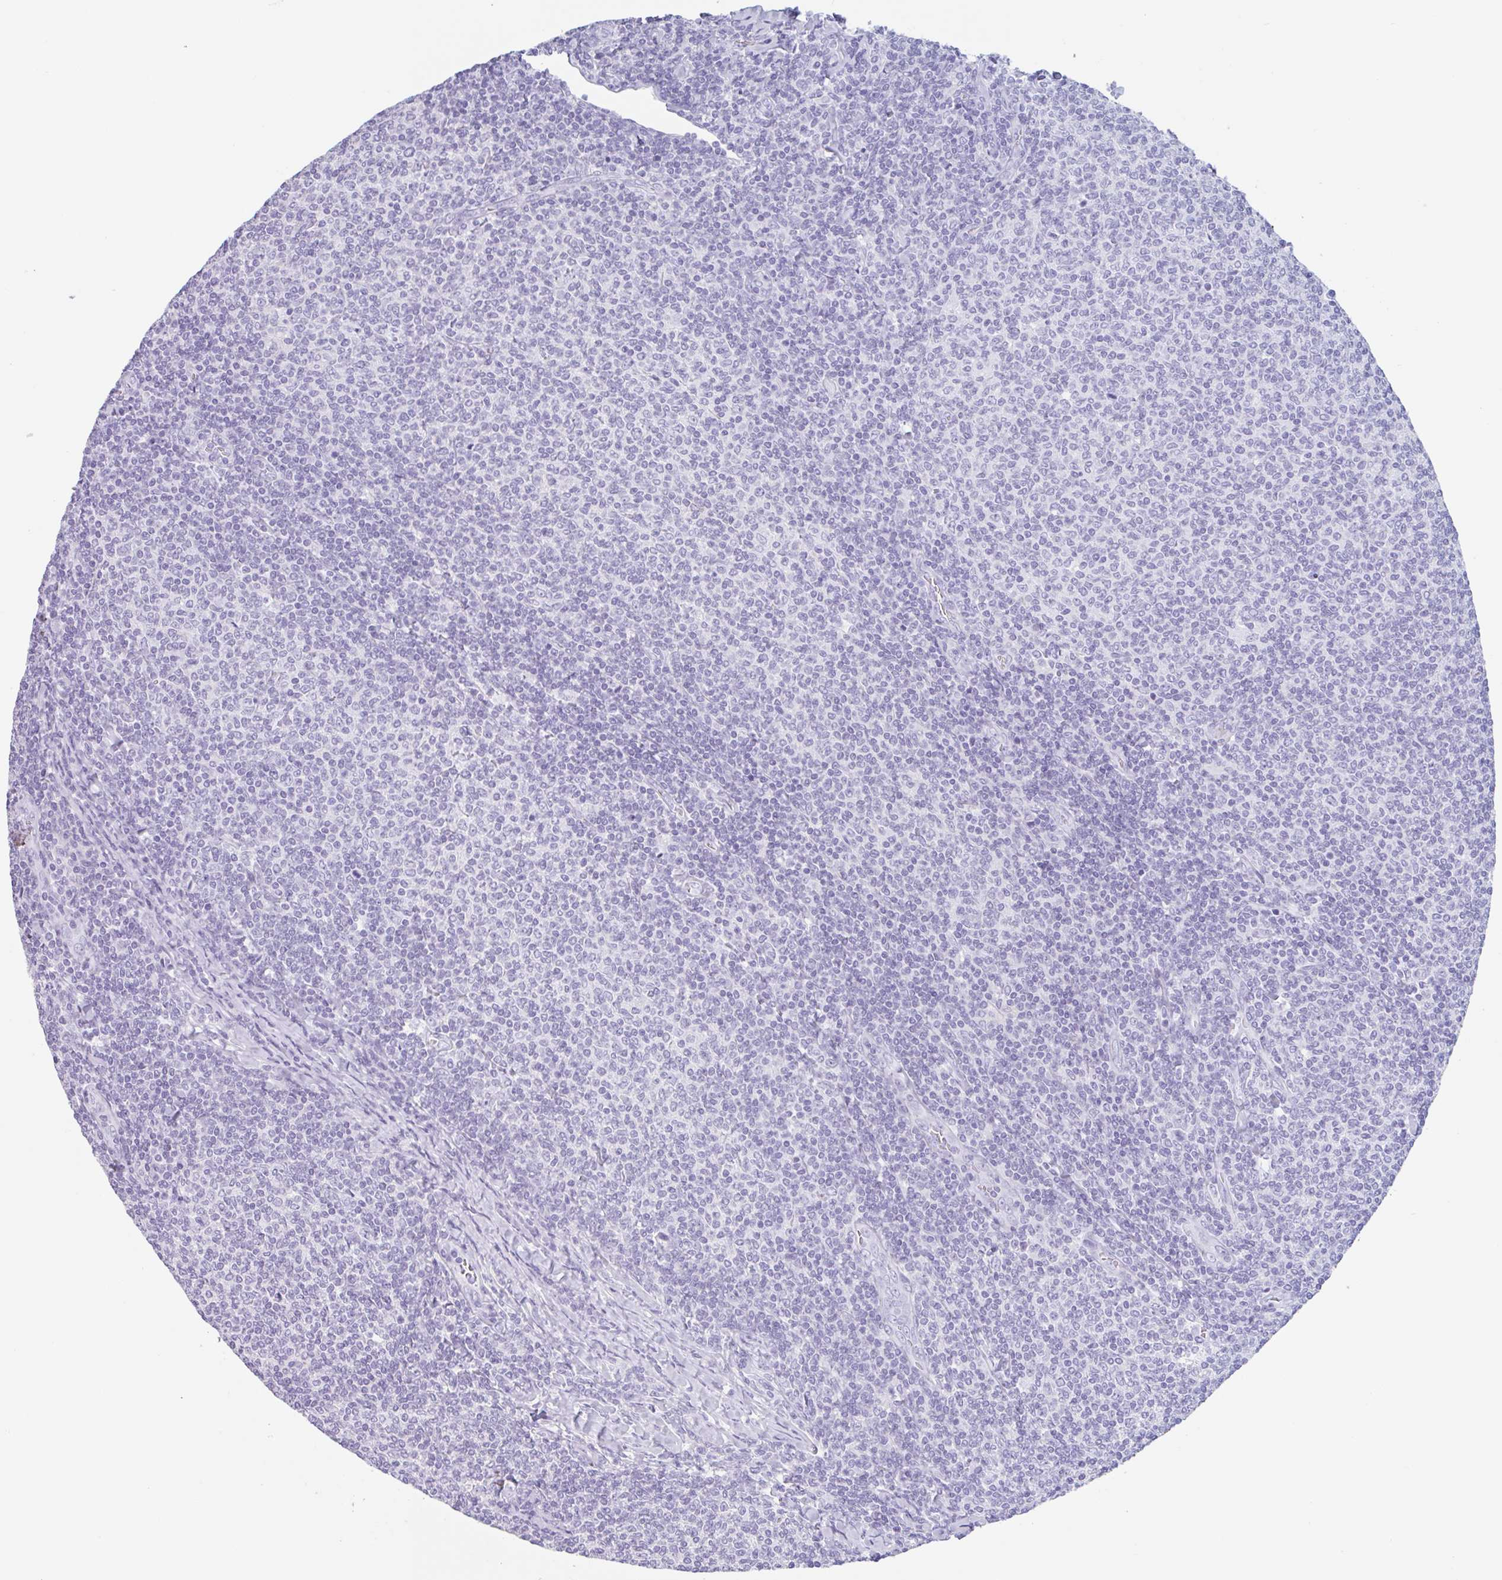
{"staining": {"intensity": "negative", "quantity": "none", "location": "none"}, "tissue": "lymphoma", "cell_type": "Tumor cells", "image_type": "cancer", "snomed": [{"axis": "morphology", "description": "Malignant lymphoma, non-Hodgkin's type, Low grade"}, {"axis": "topography", "description": "Lymph node"}], "caption": "Tumor cells show no significant staining in lymphoma.", "gene": "EMC4", "patient": {"sex": "male", "age": 52}}